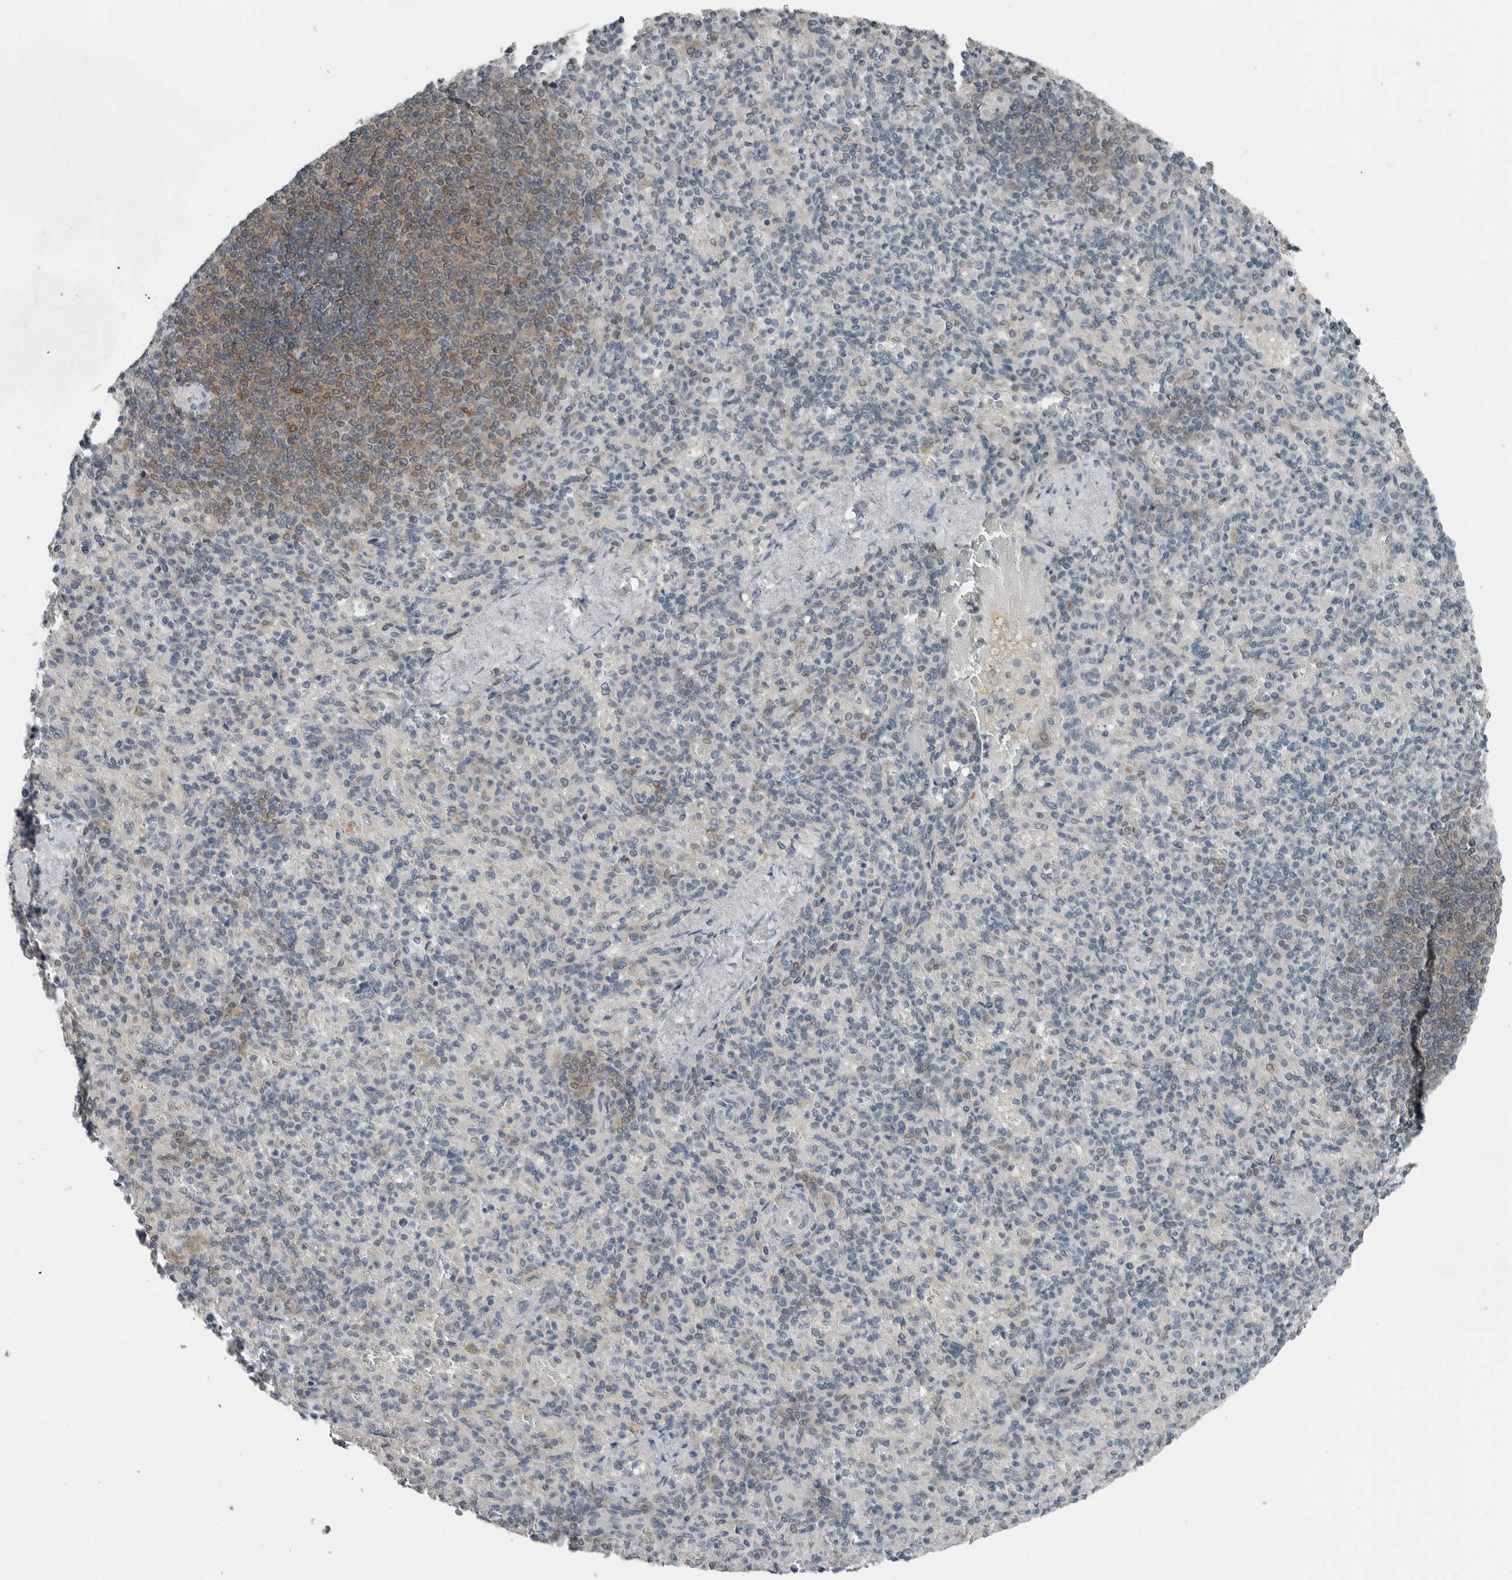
{"staining": {"intensity": "negative", "quantity": "none", "location": "none"}, "tissue": "spleen", "cell_type": "Cells in red pulp", "image_type": "normal", "snomed": [{"axis": "morphology", "description": "Normal tissue, NOS"}, {"axis": "topography", "description": "Spleen"}], "caption": "Immunohistochemistry photomicrograph of benign spleen: spleen stained with DAB reveals no significant protein expression in cells in red pulp.", "gene": "ENSG00000286112", "patient": {"sex": "female", "age": 74}}